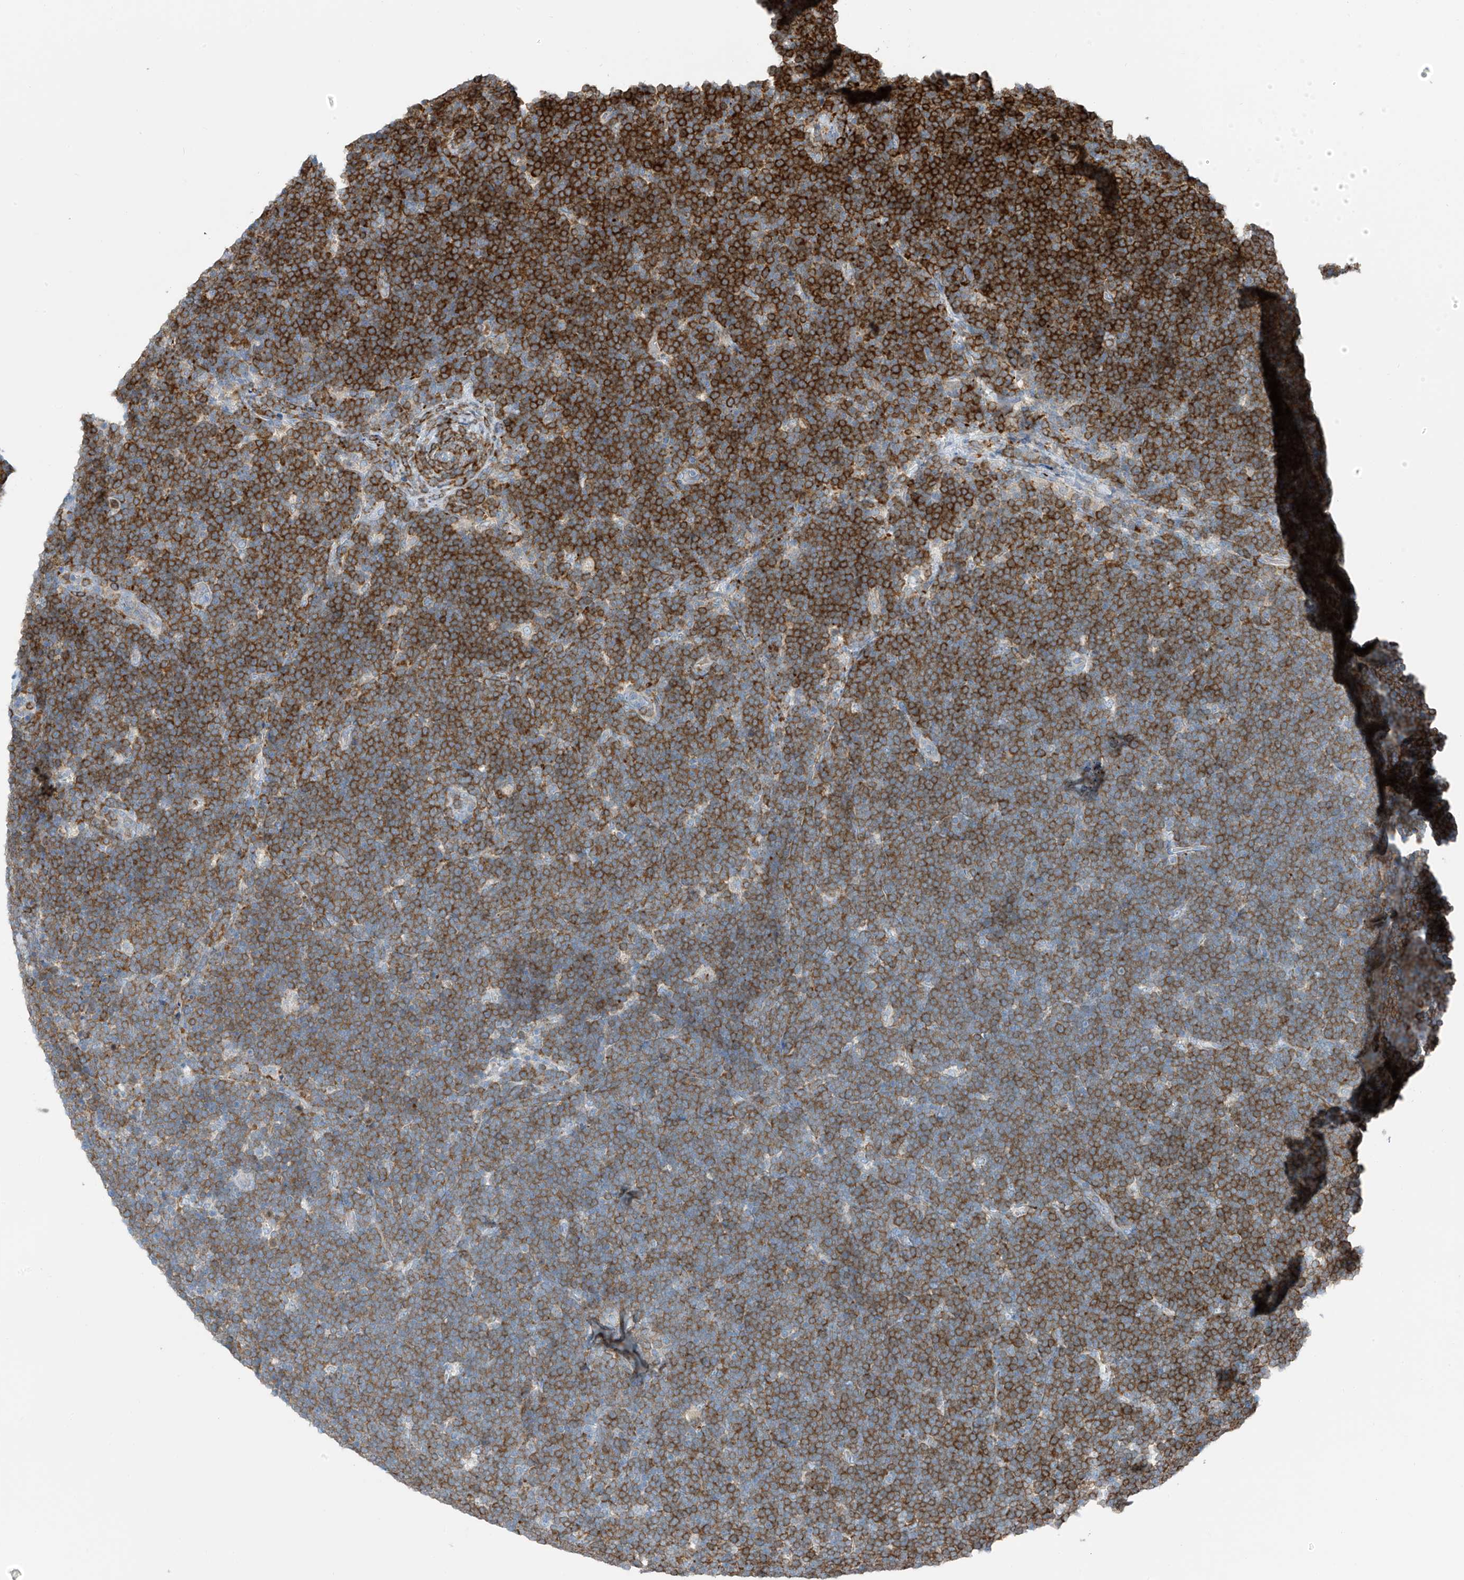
{"staining": {"intensity": "strong", "quantity": "25%-75%", "location": "cytoplasmic/membranous"}, "tissue": "lymphoma", "cell_type": "Tumor cells", "image_type": "cancer", "snomed": [{"axis": "morphology", "description": "Malignant lymphoma, non-Hodgkin's type, High grade"}, {"axis": "topography", "description": "Lymph node"}], "caption": "Protein expression analysis of lymphoma demonstrates strong cytoplasmic/membranous expression in approximately 25%-75% of tumor cells.", "gene": "SLC12A6", "patient": {"sex": "male", "age": 13}}